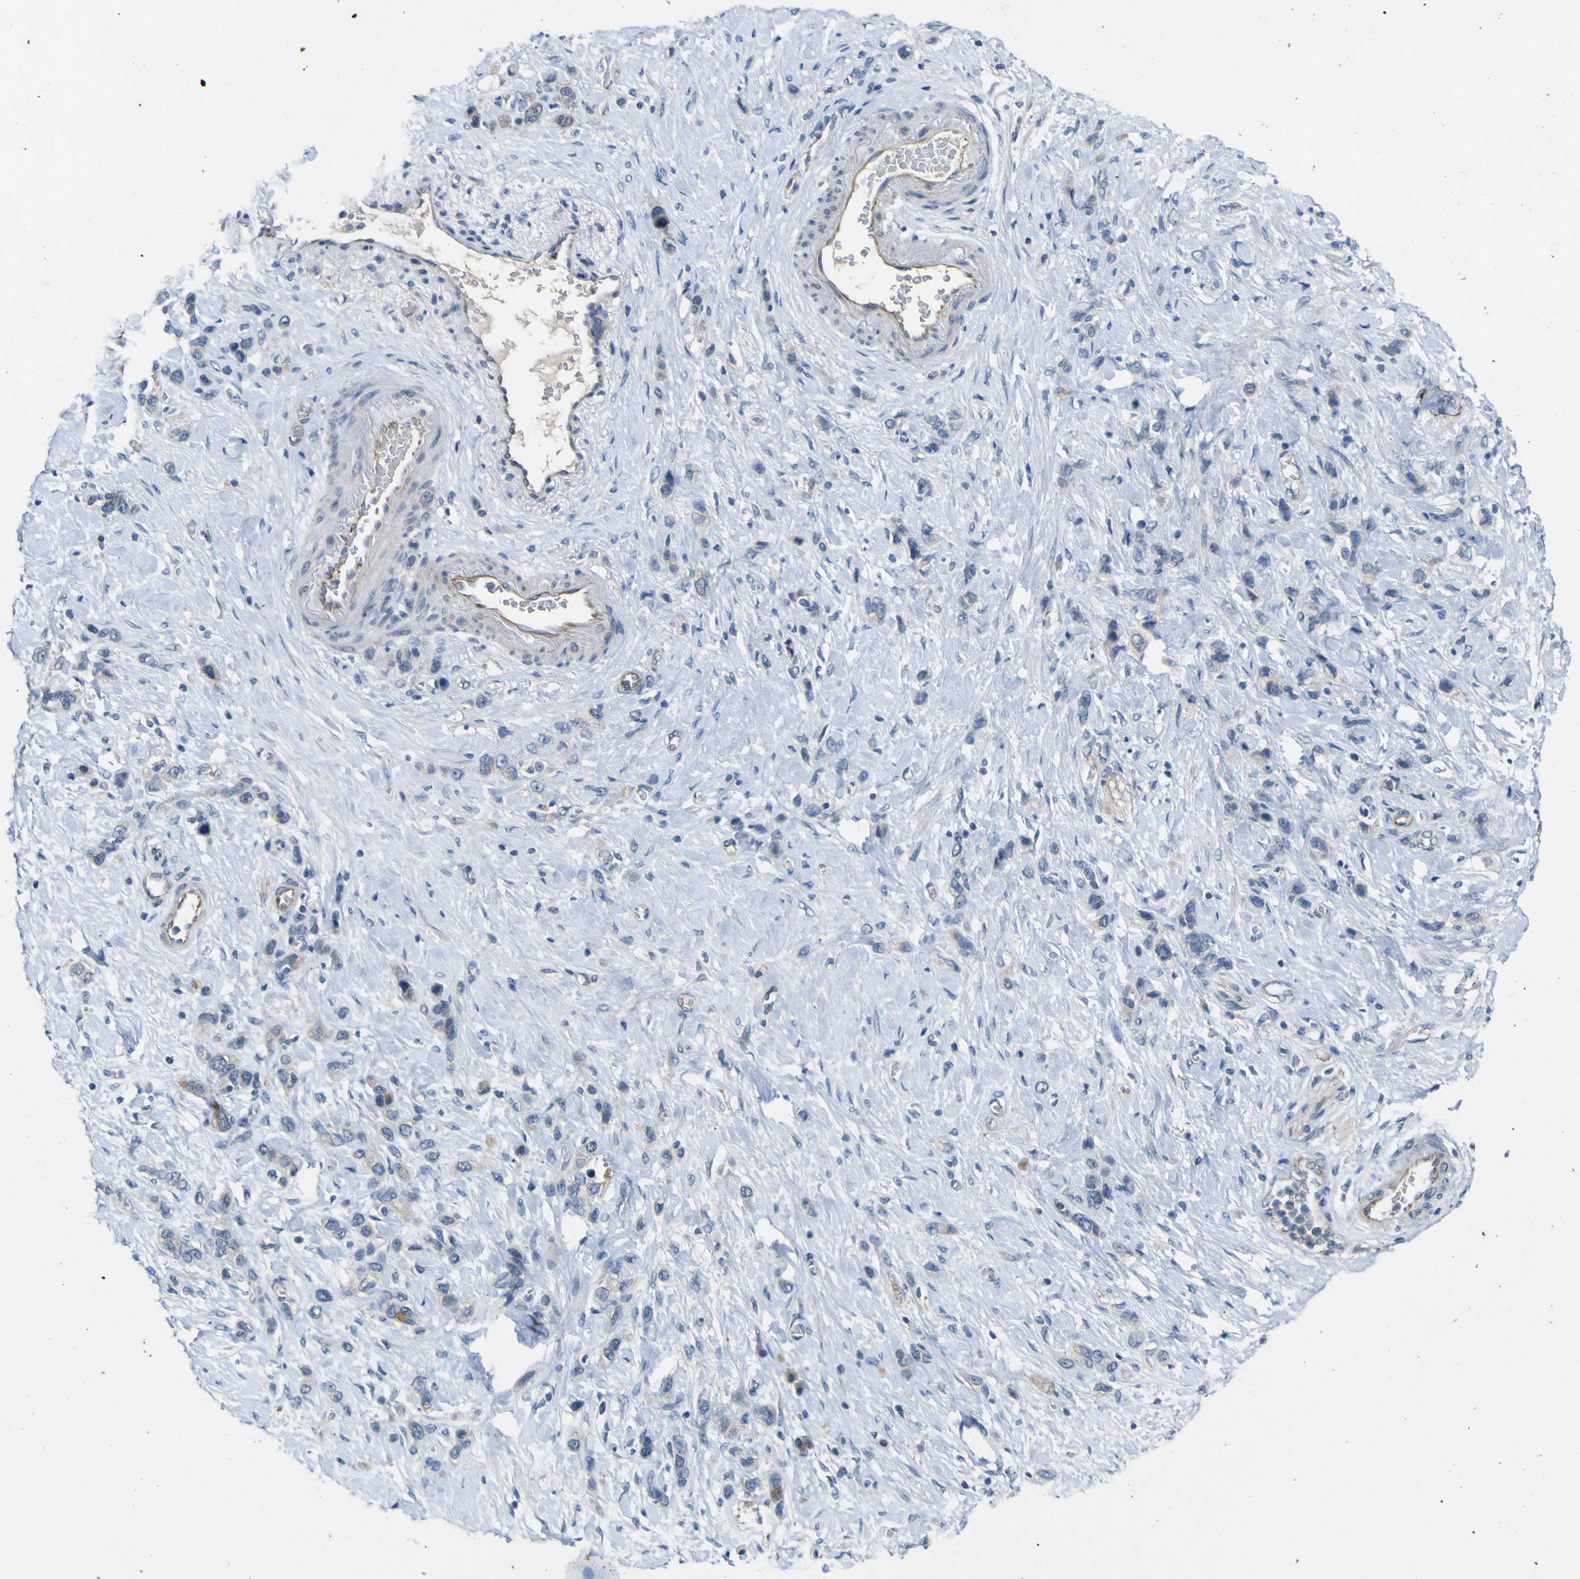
{"staining": {"intensity": "negative", "quantity": "none", "location": "none"}, "tissue": "stomach cancer", "cell_type": "Tumor cells", "image_type": "cancer", "snomed": [{"axis": "morphology", "description": "Adenocarcinoma, NOS"}, {"axis": "morphology", "description": "Adenocarcinoma, High grade"}, {"axis": "topography", "description": "Stomach, upper"}, {"axis": "topography", "description": "Stomach, lower"}], "caption": "A photomicrograph of human stomach cancer is negative for staining in tumor cells.", "gene": "LDLR", "patient": {"sex": "female", "age": 65}}